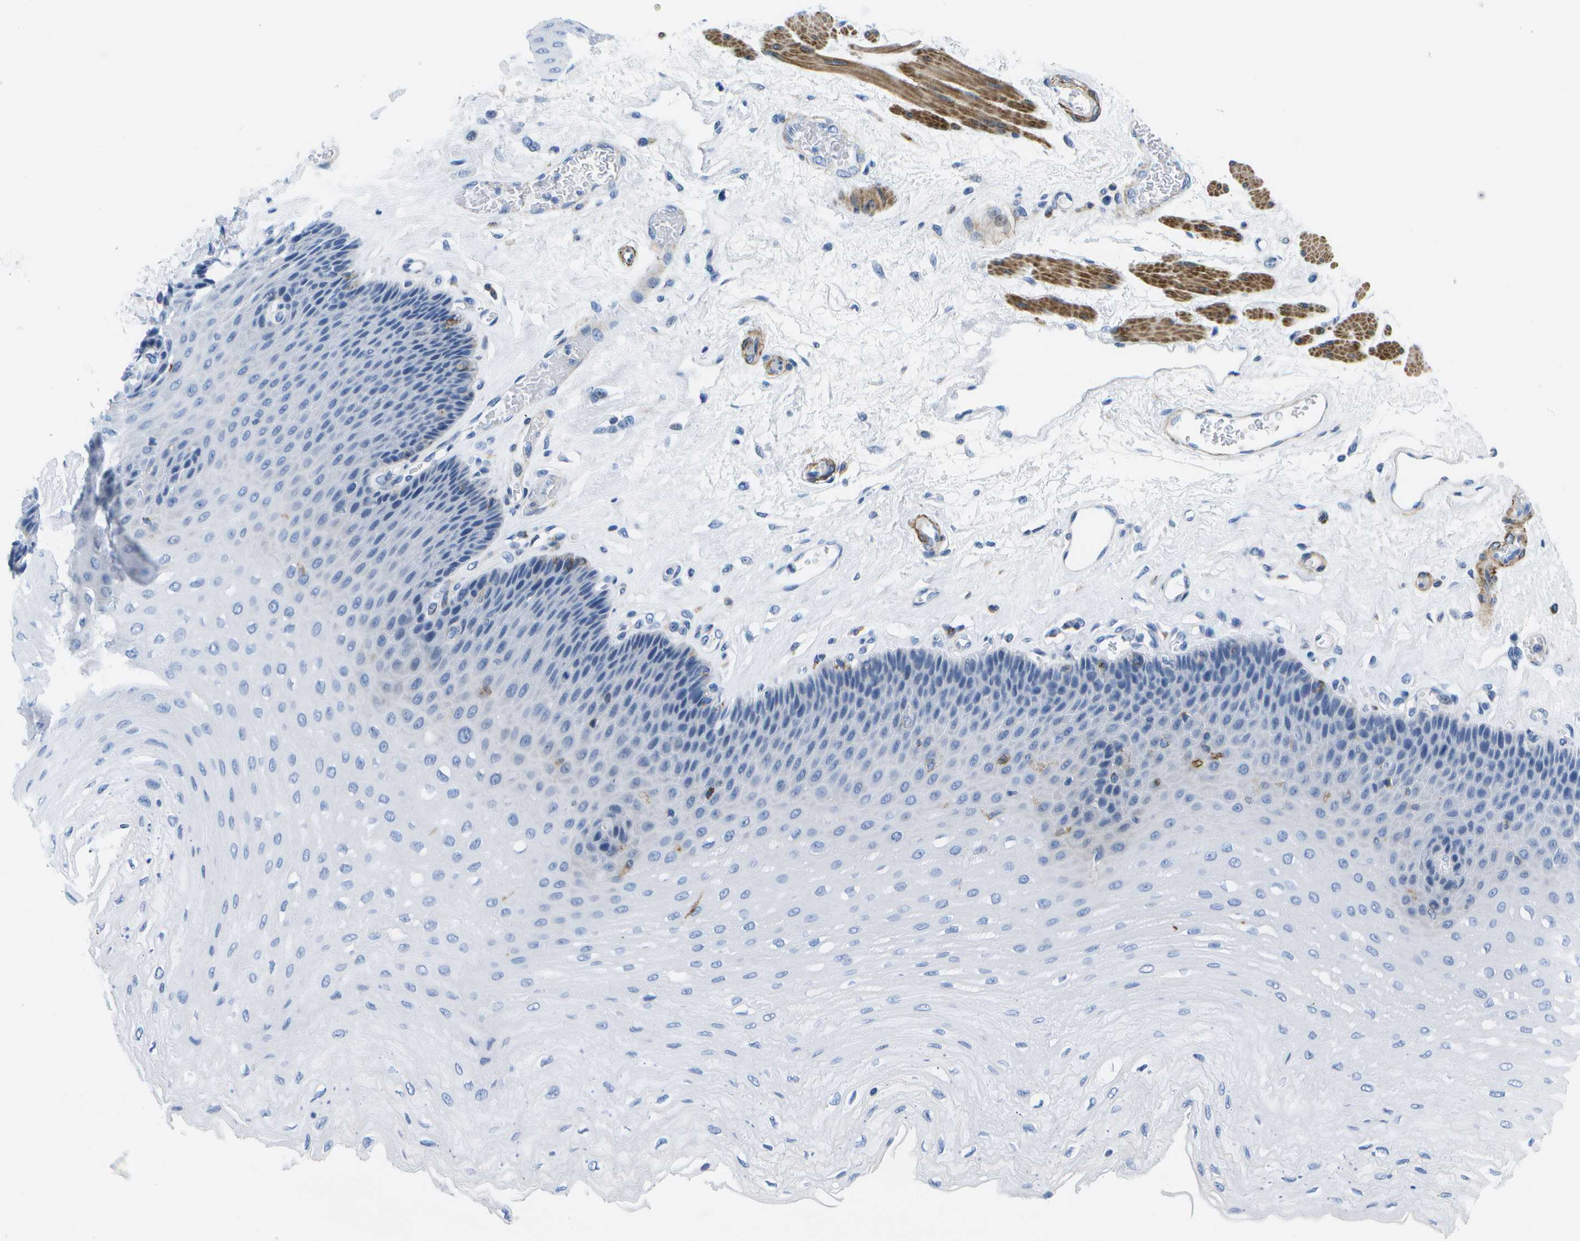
{"staining": {"intensity": "negative", "quantity": "none", "location": "none"}, "tissue": "esophagus", "cell_type": "Squamous epithelial cells", "image_type": "normal", "snomed": [{"axis": "morphology", "description": "Normal tissue, NOS"}, {"axis": "topography", "description": "Esophagus"}], "caption": "Protein analysis of normal esophagus exhibits no significant staining in squamous epithelial cells.", "gene": "ADGRG6", "patient": {"sex": "female", "age": 72}}